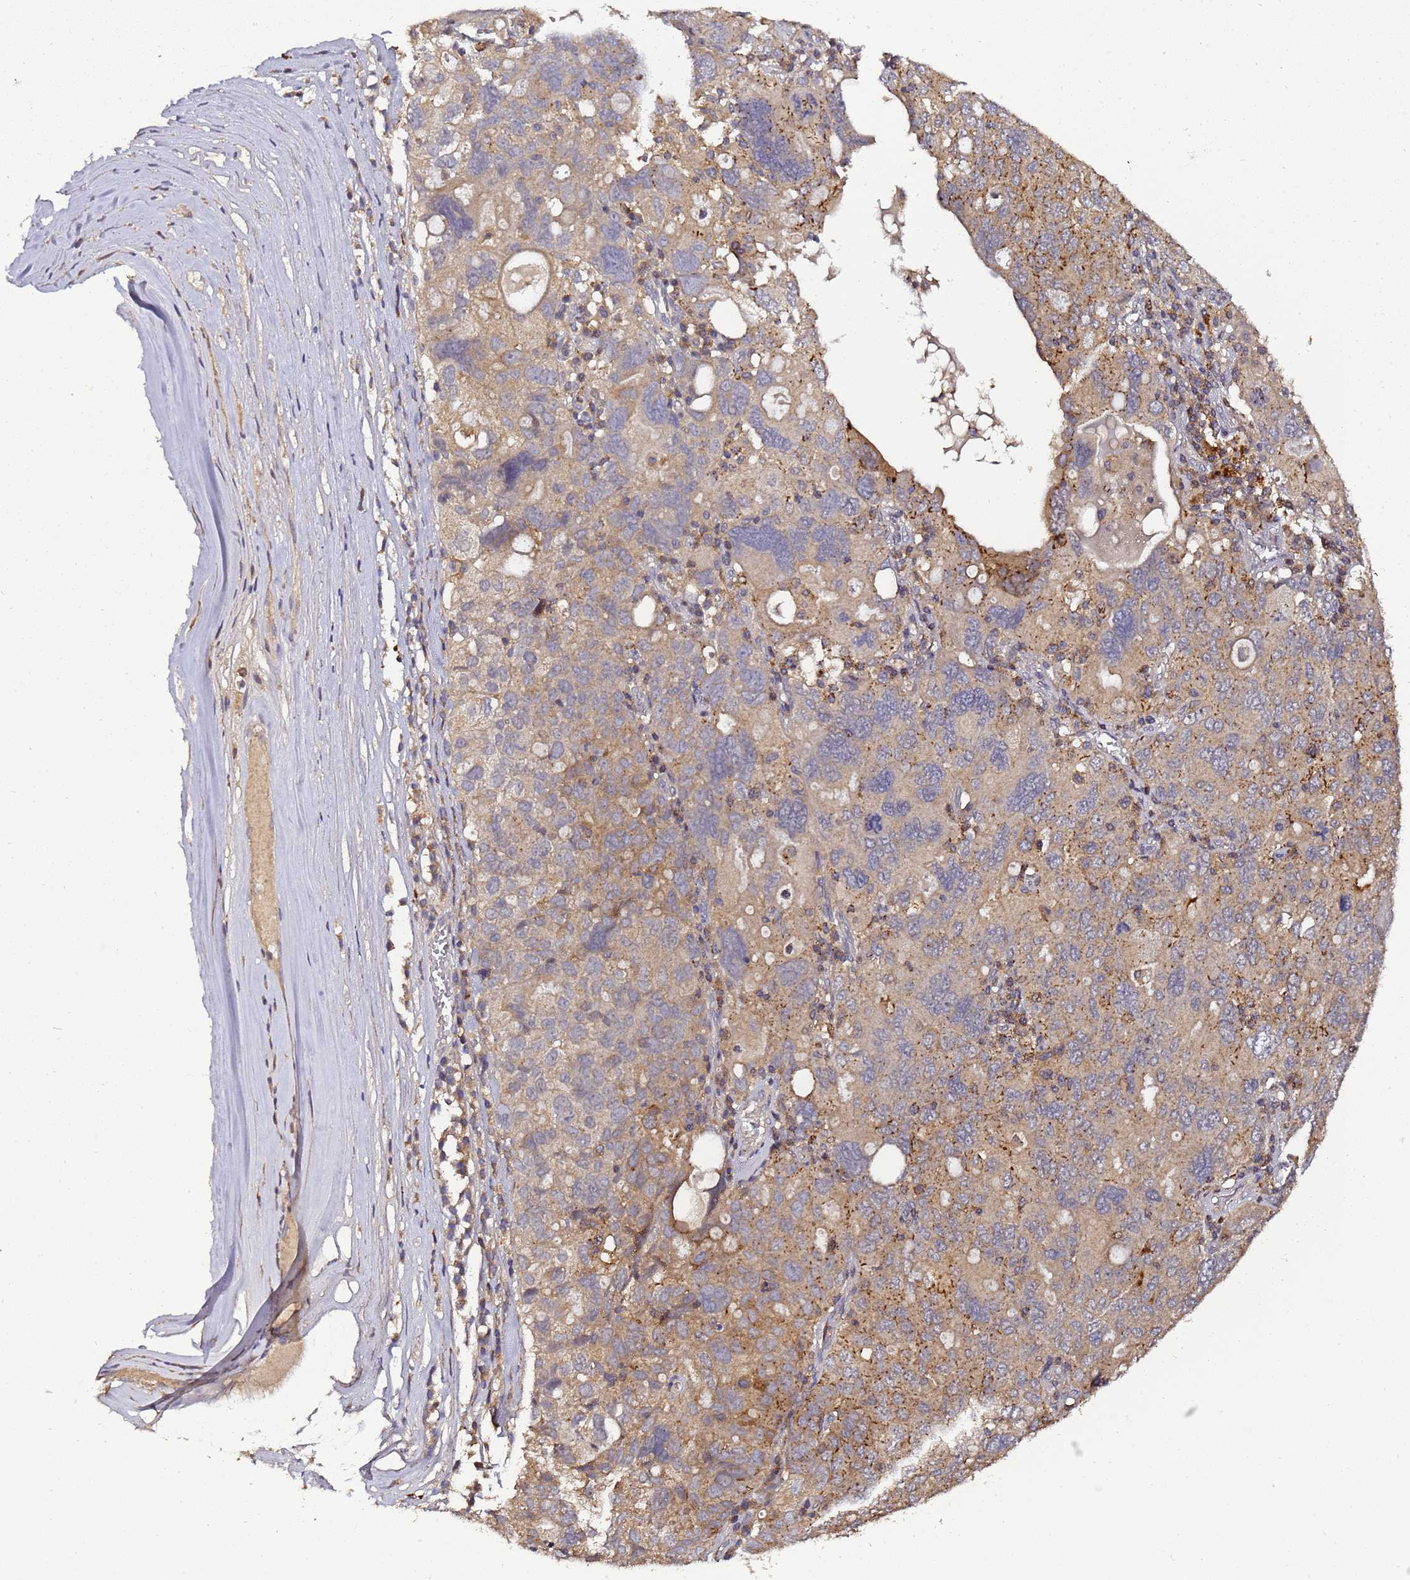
{"staining": {"intensity": "moderate", "quantity": "25%-75%", "location": "cytoplasmic/membranous"}, "tissue": "ovarian cancer", "cell_type": "Tumor cells", "image_type": "cancer", "snomed": [{"axis": "morphology", "description": "Carcinoma, endometroid"}, {"axis": "topography", "description": "Ovary"}], "caption": "The image displays a brown stain indicating the presence of a protein in the cytoplasmic/membranous of tumor cells in ovarian endometroid carcinoma.", "gene": "LGI4", "patient": {"sex": "female", "age": 62}}